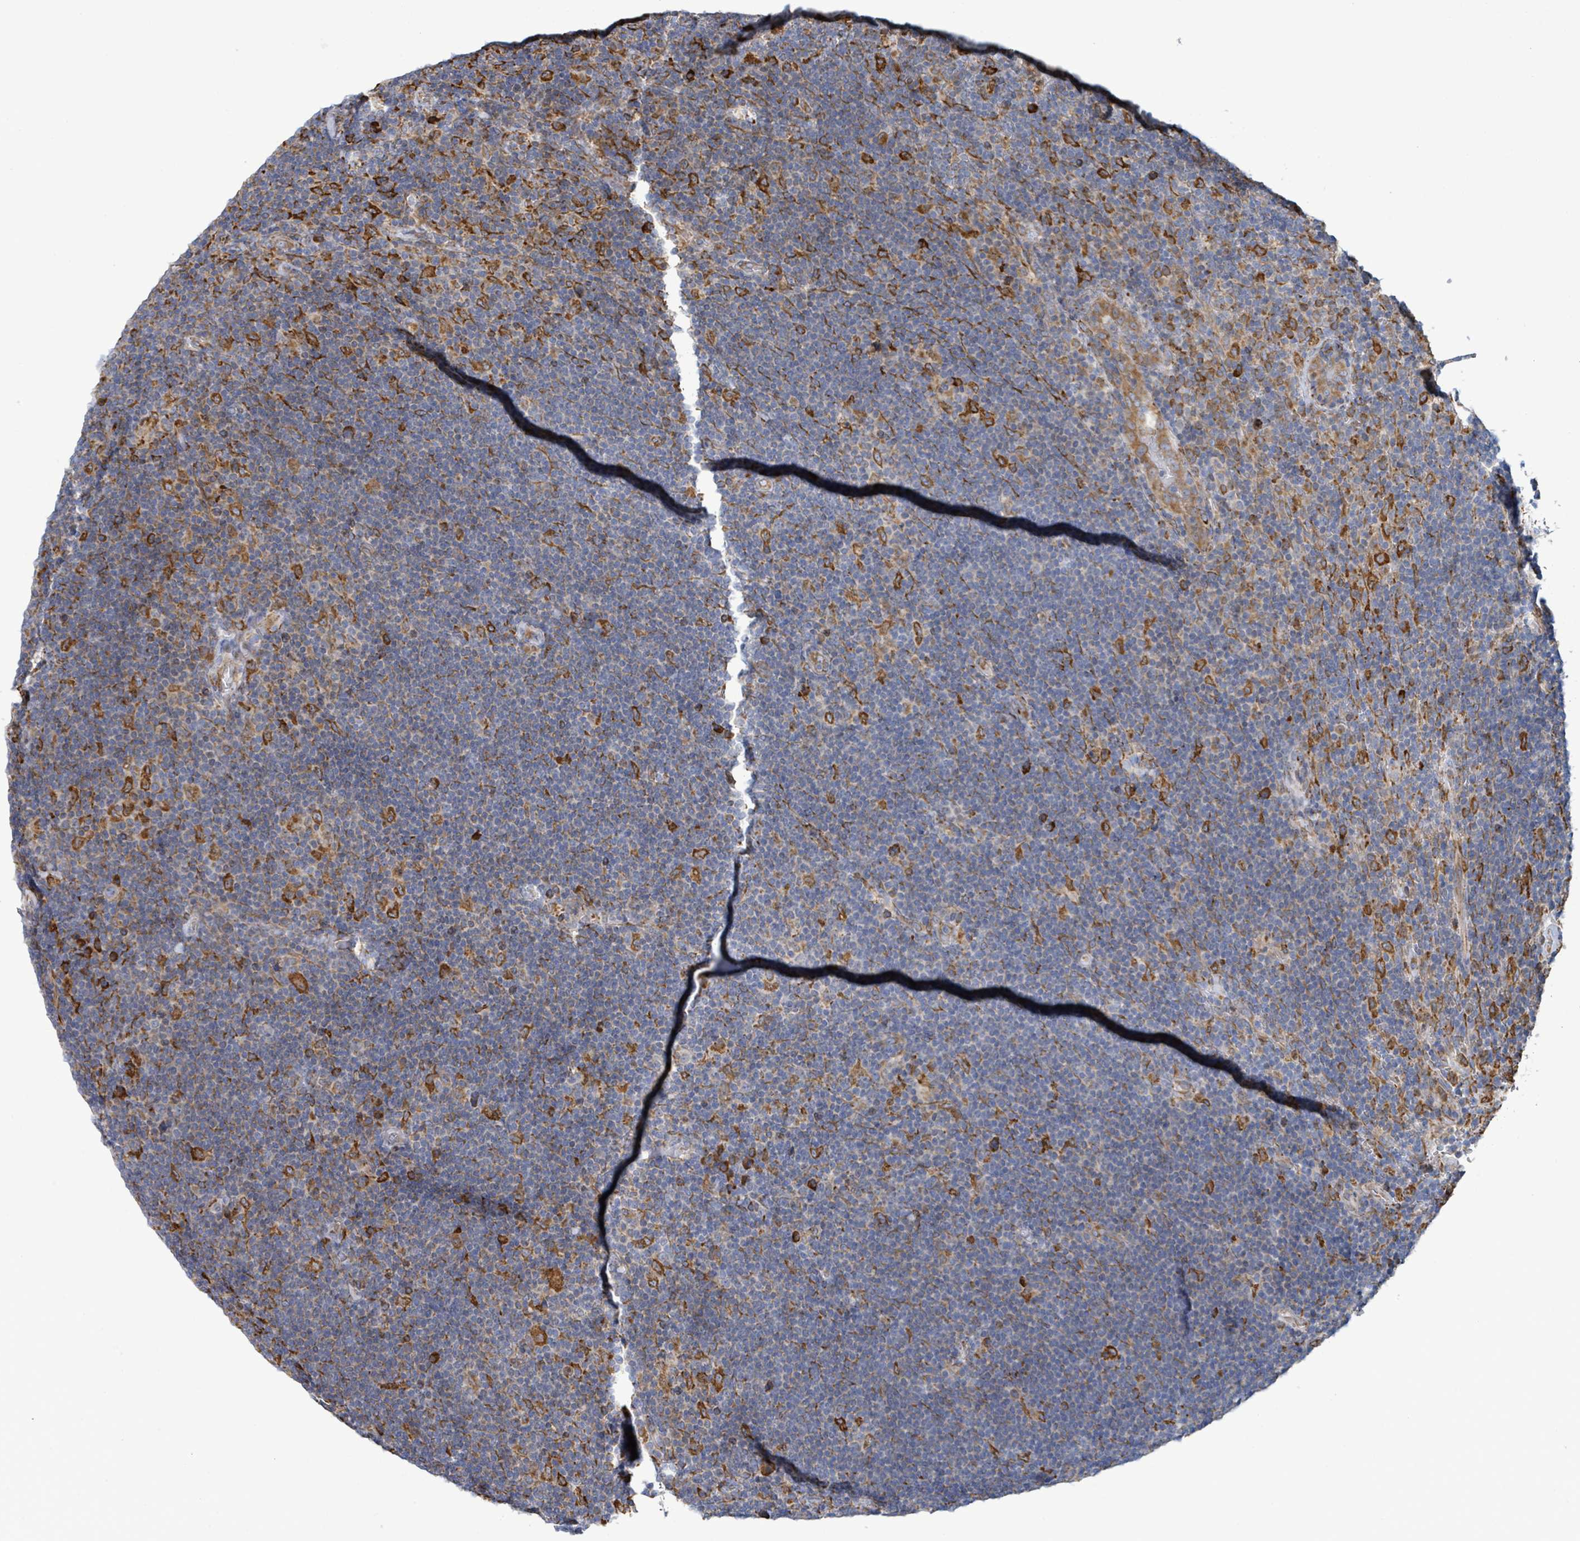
{"staining": {"intensity": "strong", "quantity": ">75%", "location": "cytoplasmic/membranous"}, "tissue": "lymphoma", "cell_type": "Tumor cells", "image_type": "cancer", "snomed": [{"axis": "morphology", "description": "Hodgkin's disease, NOS"}, {"axis": "topography", "description": "Lymph node"}], "caption": "Hodgkin's disease stained with immunohistochemistry (IHC) reveals strong cytoplasmic/membranous positivity in about >75% of tumor cells.", "gene": "RFPL4A", "patient": {"sex": "female", "age": 57}}